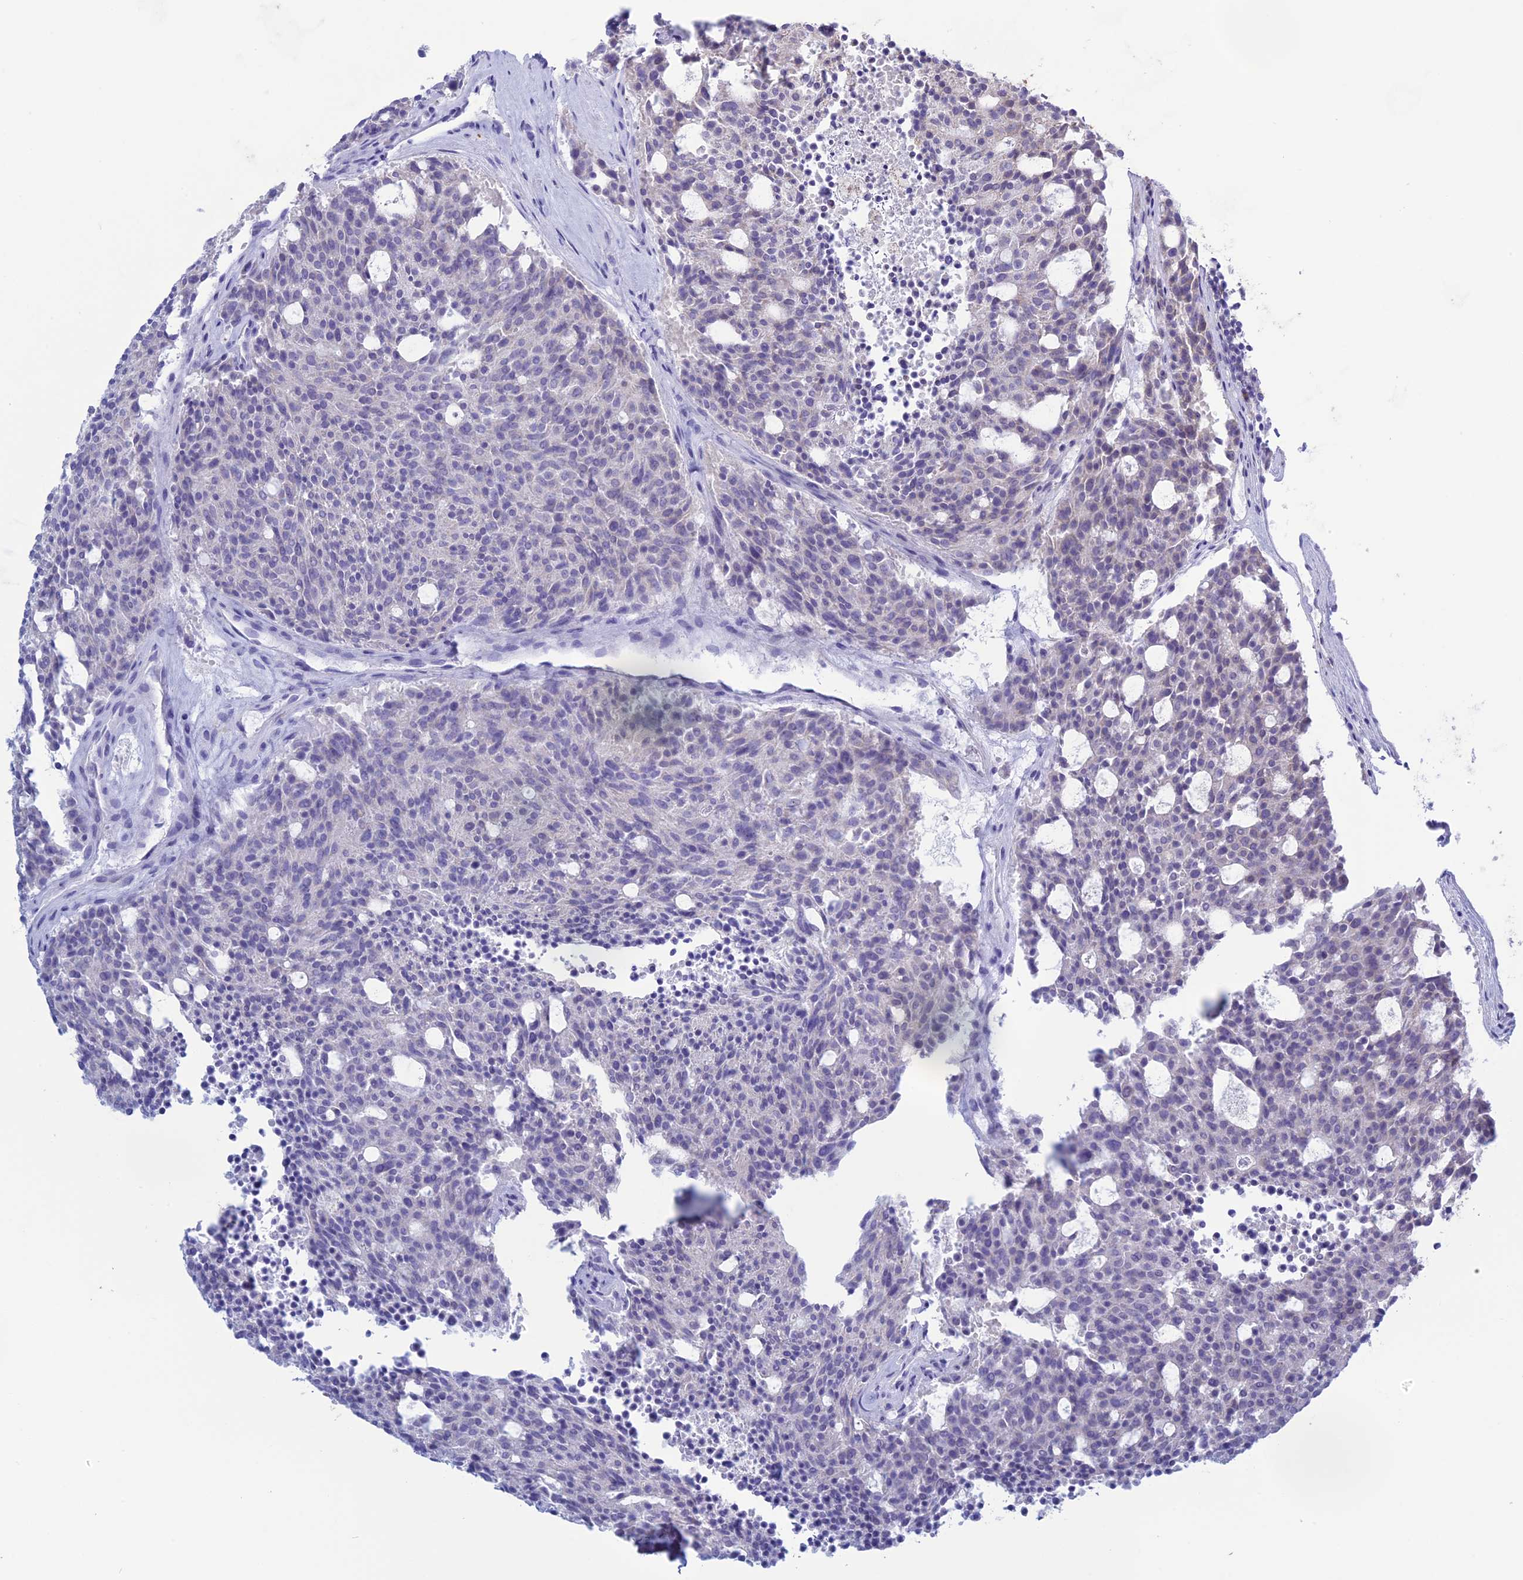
{"staining": {"intensity": "negative", "quantity": "none", "location": "none"}, "tissue": "carcinoid", "cell_type": "Tumor cells", "image_type": "cancer", "snomed": [{"axis": "morphology", "description": "Carcinoid, malignant, NOS"}, {"axis": "topography", "description": "Pancreas"}], "caption": "A photomicrograph of malignant carcinoid stained for a protein reveals no brown staining in tumor cells.", "gene": "LHFPL2", "patient": {"sex": "female", "age": 54}}